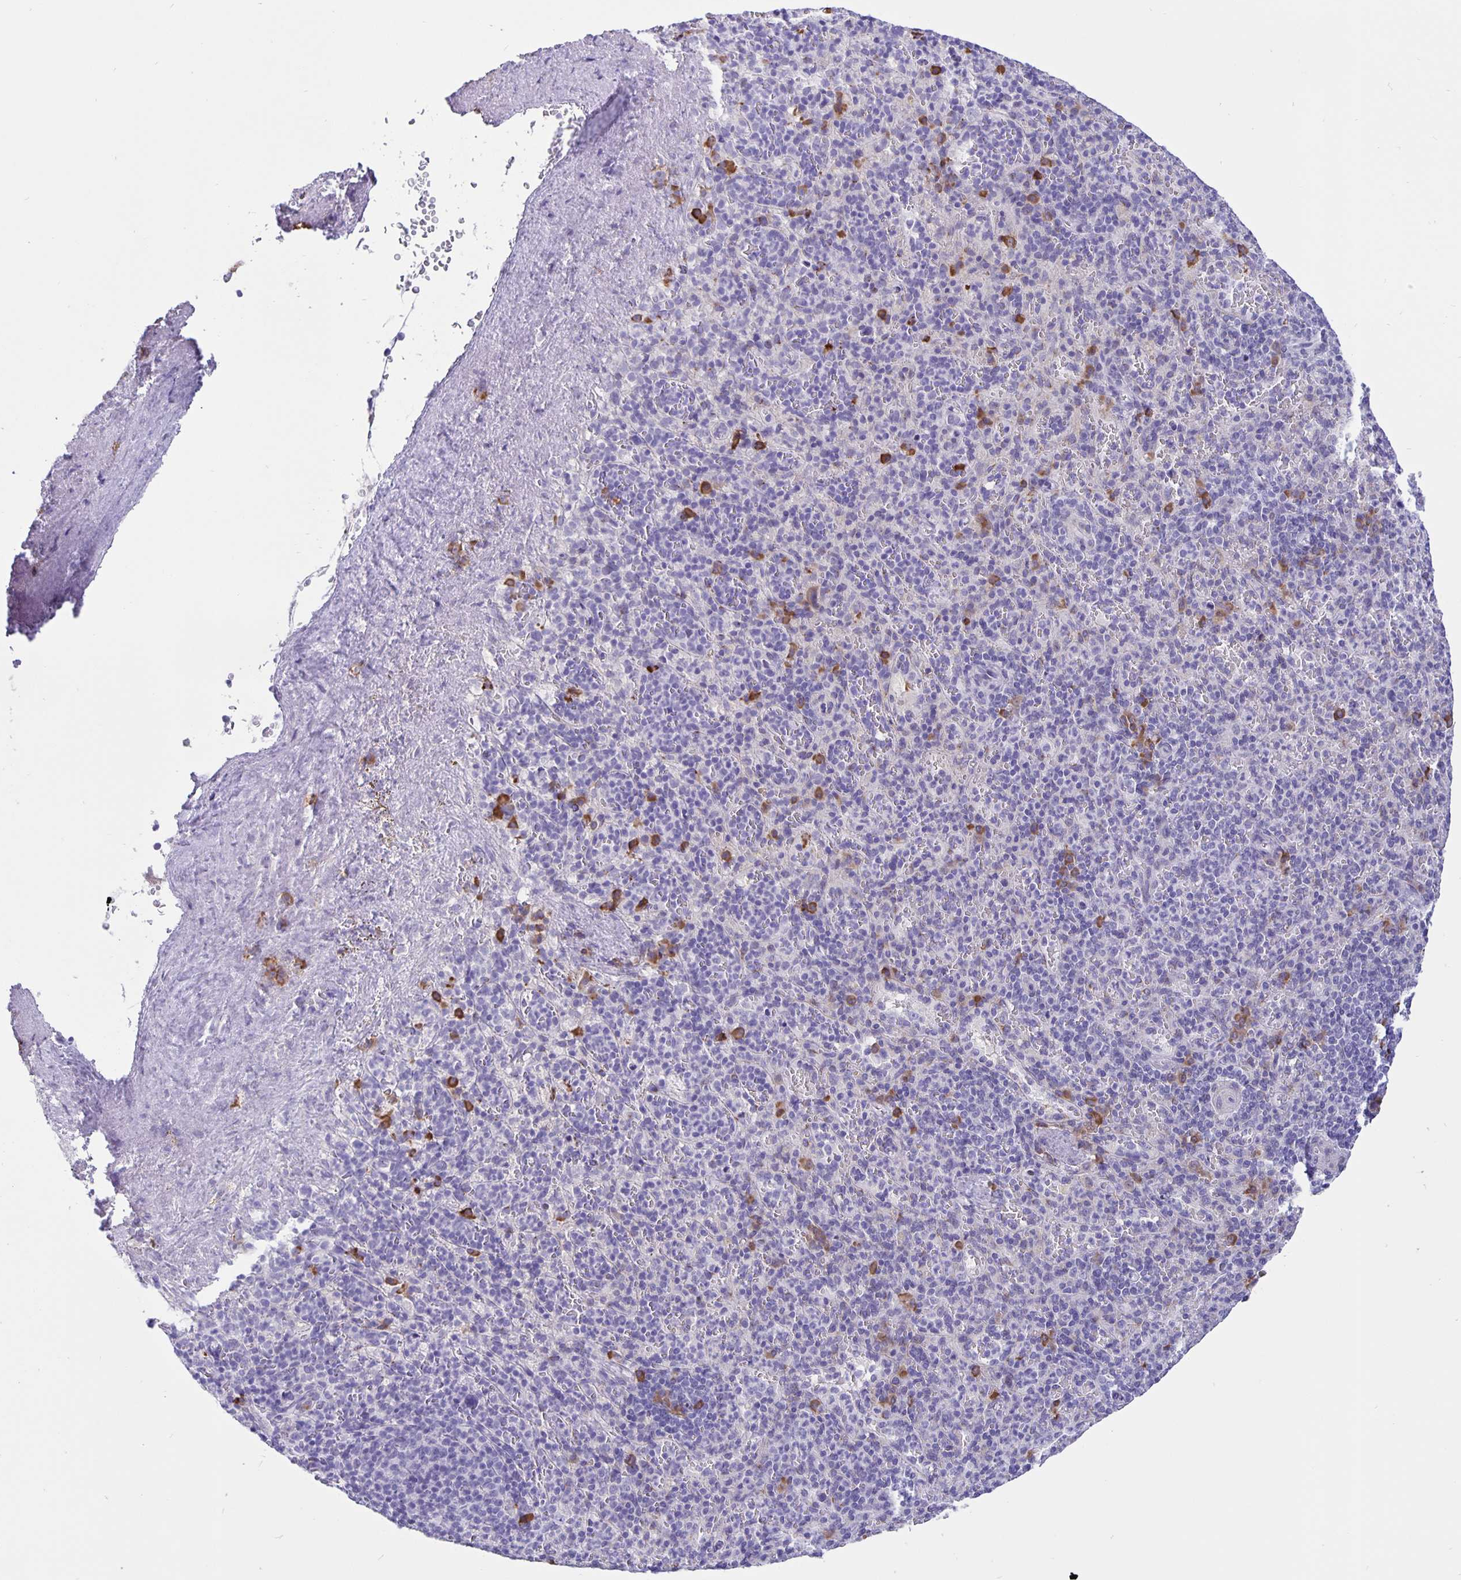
{"staining": {"intensity": "strong", "quantity": "<25%", "location": "cytoplasmic/membranous"}, "tissue": "spleen", "cell_type": "Cells in red pulp", "image_type": "normal", "snomed": [{"axis": "morphology", "description": "Normal tissue, NOS"}, {"axis": "topography", "description": "Spleen"}], "caption": "Brown immunohistochemical staining in unremarkable human spleen demonstrates strong cytoplasmic/membranous positivity in about <25% of cells in red pulp.", "gene": "ERMN", "patient": {"sex": "female", "age": 74}}